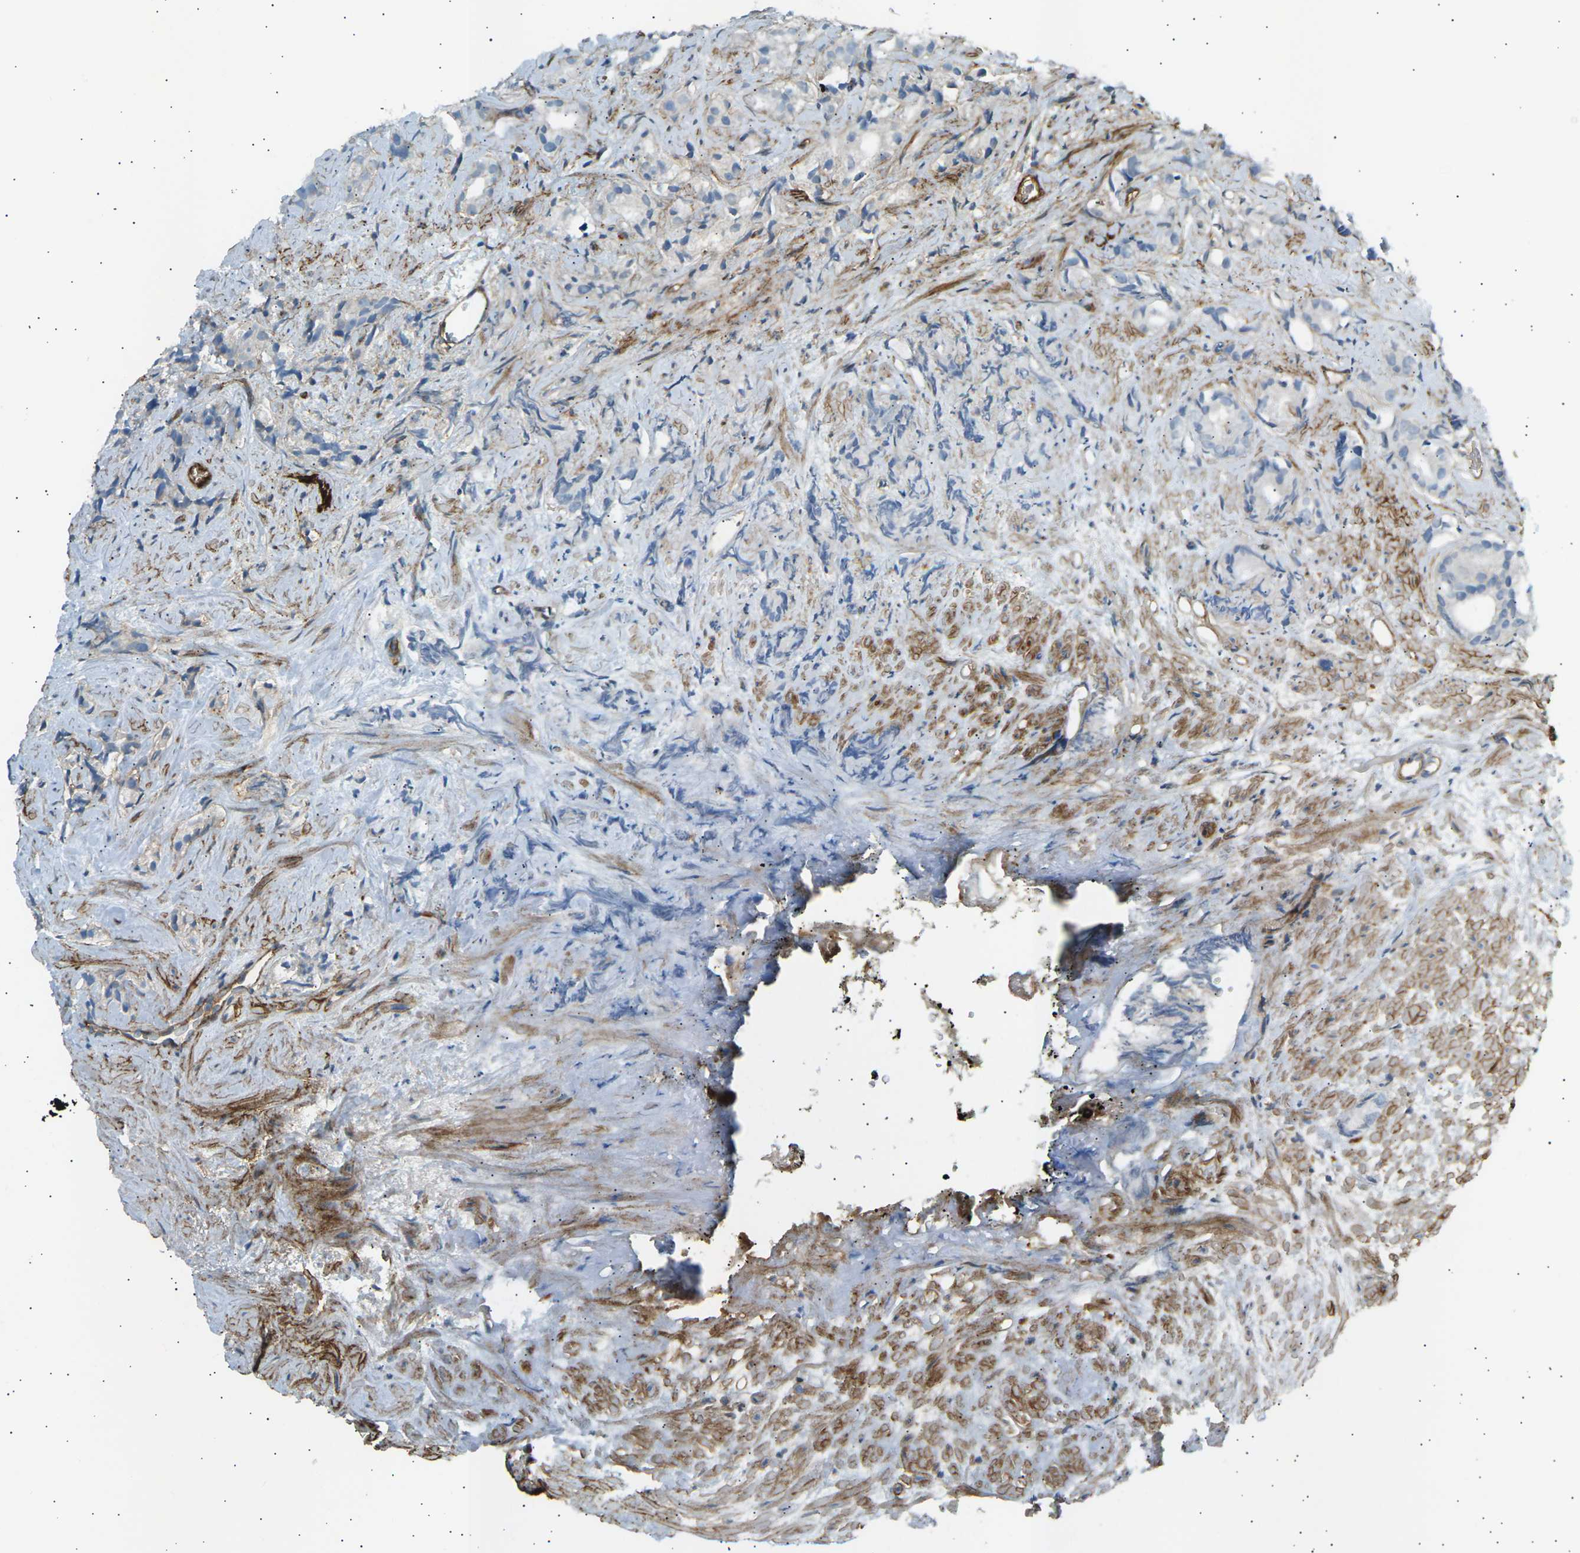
{"staining": {"intensity": "negative", "quantity": "none", "location": "none"}, "tissue": "prostate cancer", "cell_type": "Tumor cells", "image_type": "cancer", "snomed": [{"axis": "morphology", "description": "Adenocarcinoma, Low grade"}, {"axis": "topography", "description": "Prostate"}], "caption": "High power microscopy micrograph of an IHC image of prostate low-grade adenocarcinoma, revealing no significant positivity in tumor cells.", "gene": "ATP2B4", "patient": {"sex": "male", "age": 89}}